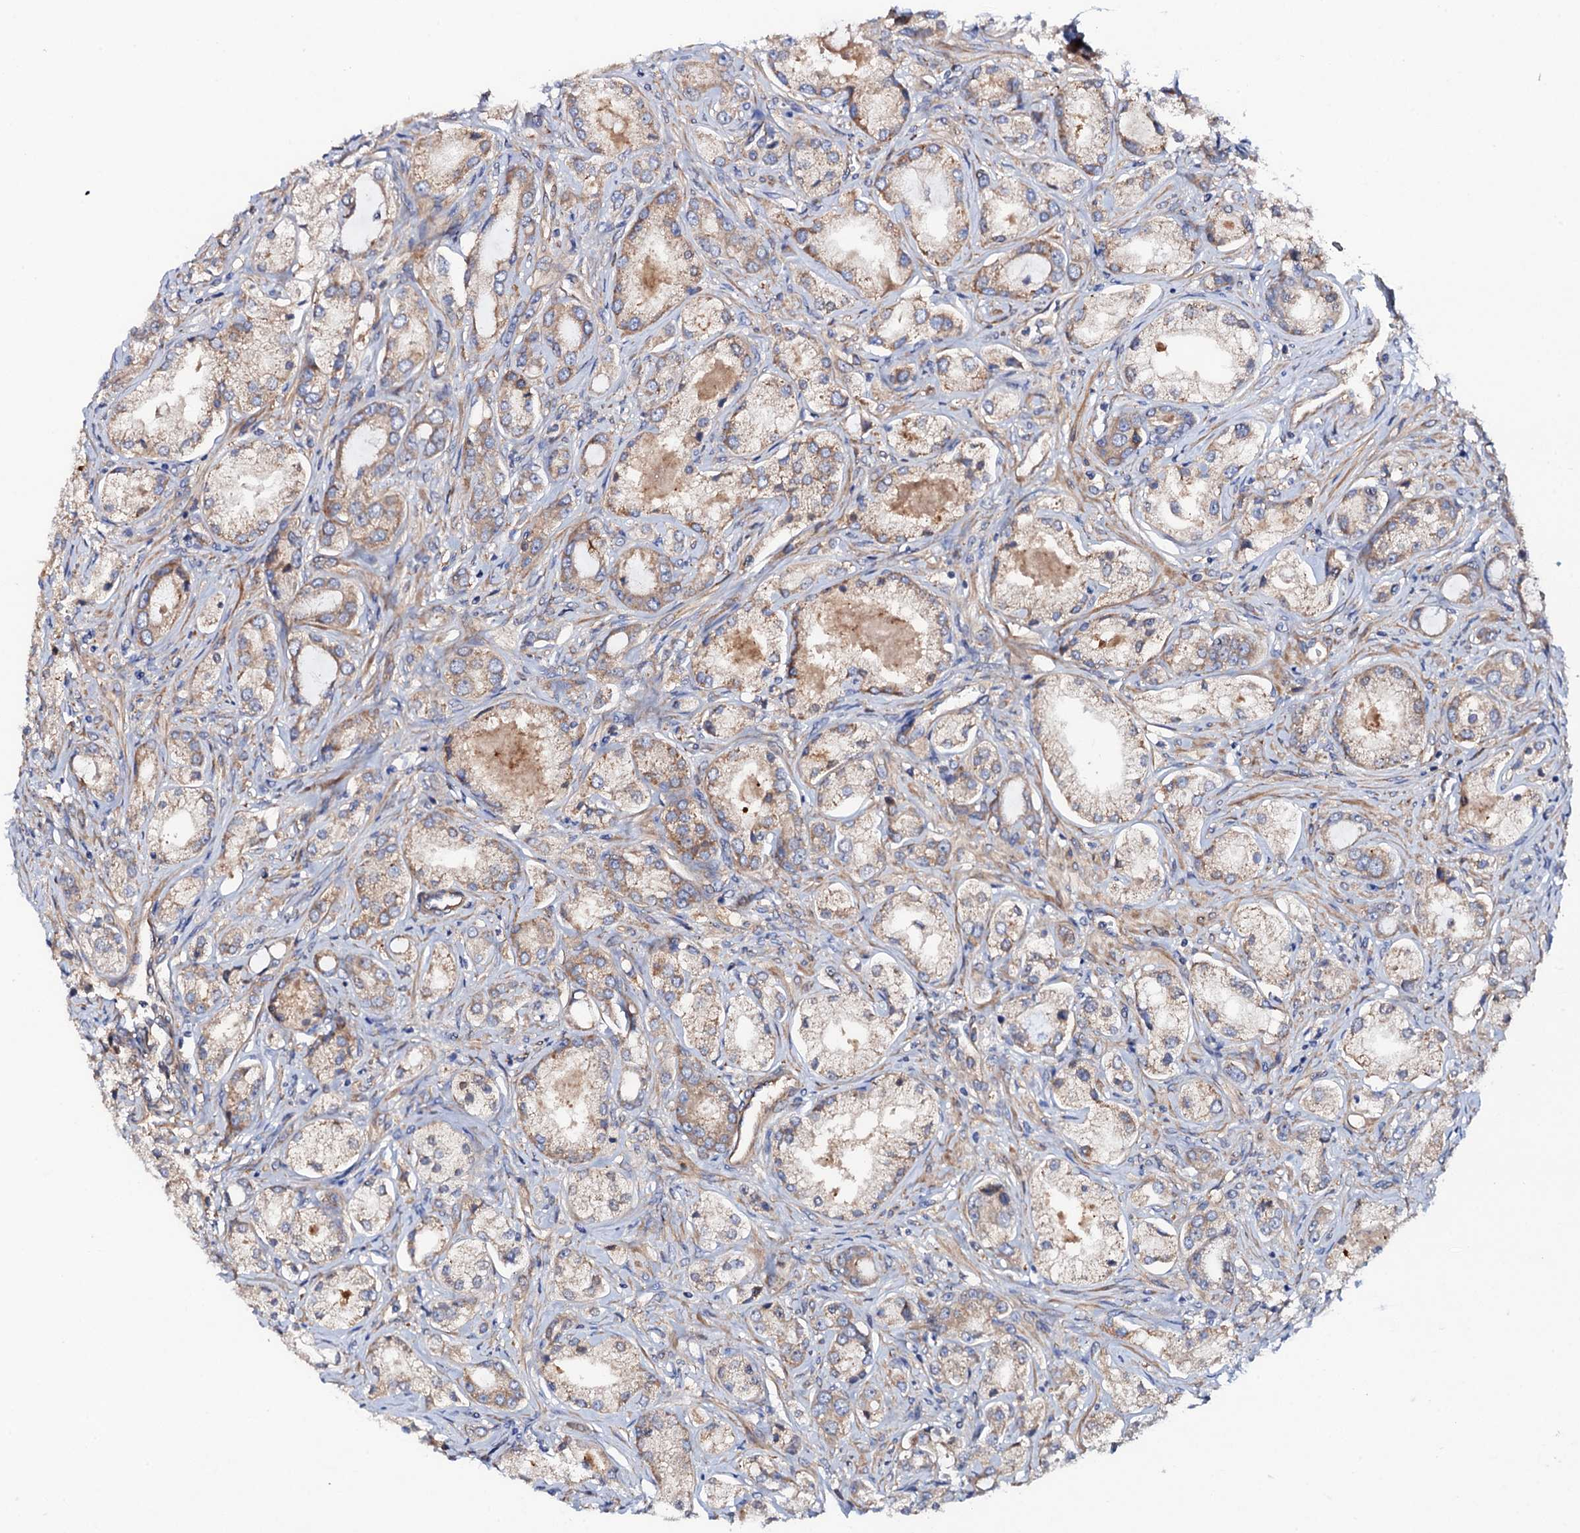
{"staining": {"intensity": "moderate", "quantity": "25%-75%", "location": "cytoplasmic/membranous"}, "tissue": "prostate cancer", "cell_type": "Tumor cells", "image_type": "cancer", "snomed": [{"axis": "morphology", "description": "Adenocarcinoma, Low grade"}, {"axis": "topography", "description": "Prostate"}], "caption": "Prostate cancer (low-grade adenocarcinoma) stained with DAB (3,3'-diaminobenzidine) immunohistochemistry (IHC) reveals medium levels of moderate cytoplasmic/membranous positivity in approximately 25%-75% of tumor cells.", "gene": "MRPL48", "patient": {"sex": "male", "age": 68}}